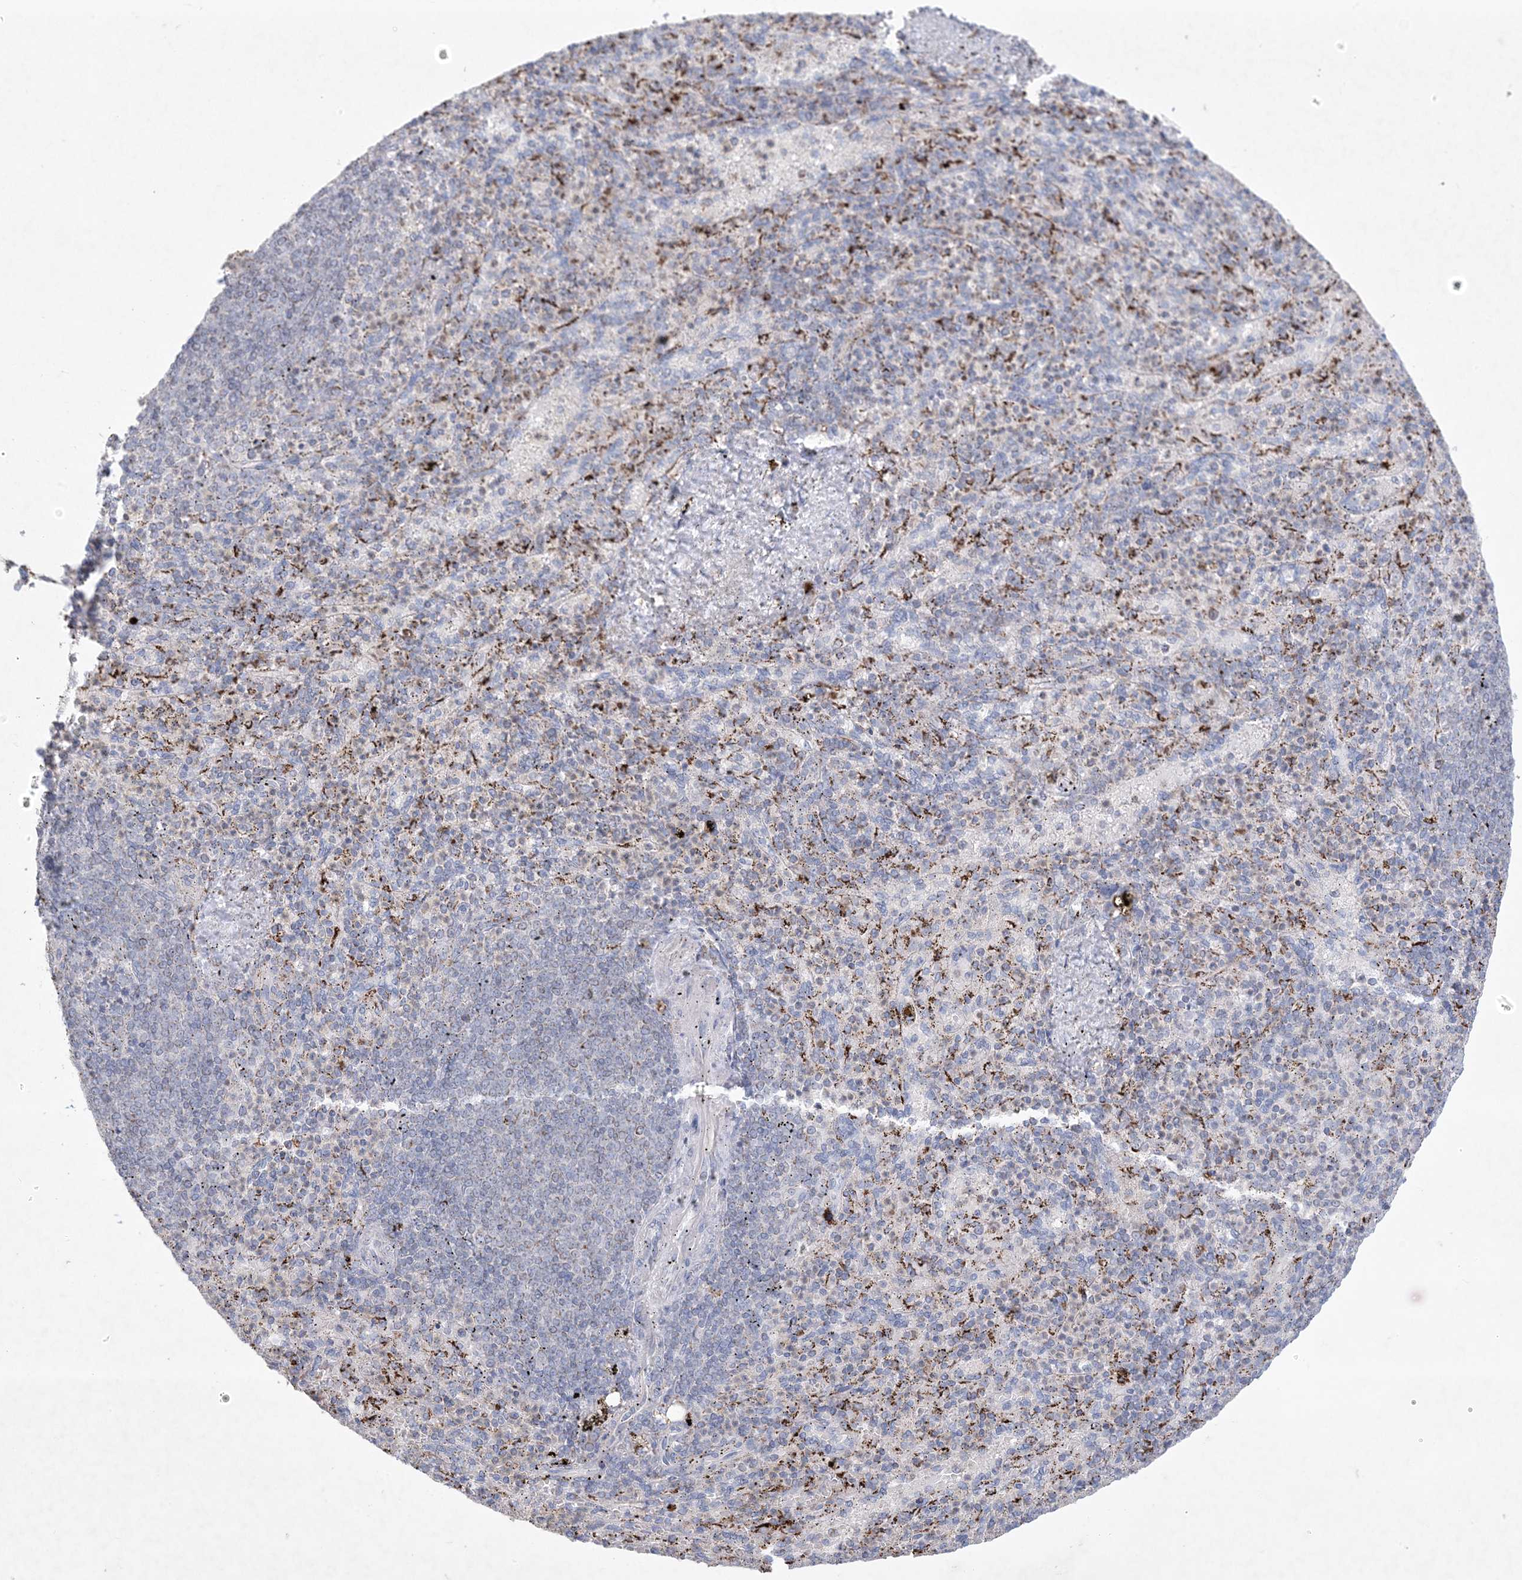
{"staining": {"intensity": "negative", "quantity": "none", "location": "none"}, "tissue": "spleen", "cell_type": "Cells in red pulp", "image_type": "normal", "snomed": [{"axis": "morphology", "description": "Normal tissue, NOS"}, {"axis": "topography", "description": "Spleen"}], "caption": "Immunohistochemical staining of unremarkable spleen demonstrates no significant expression in cells in red pulp.", "gene": "KCTD6", "patient": {"sex": "female", "age": 74}}